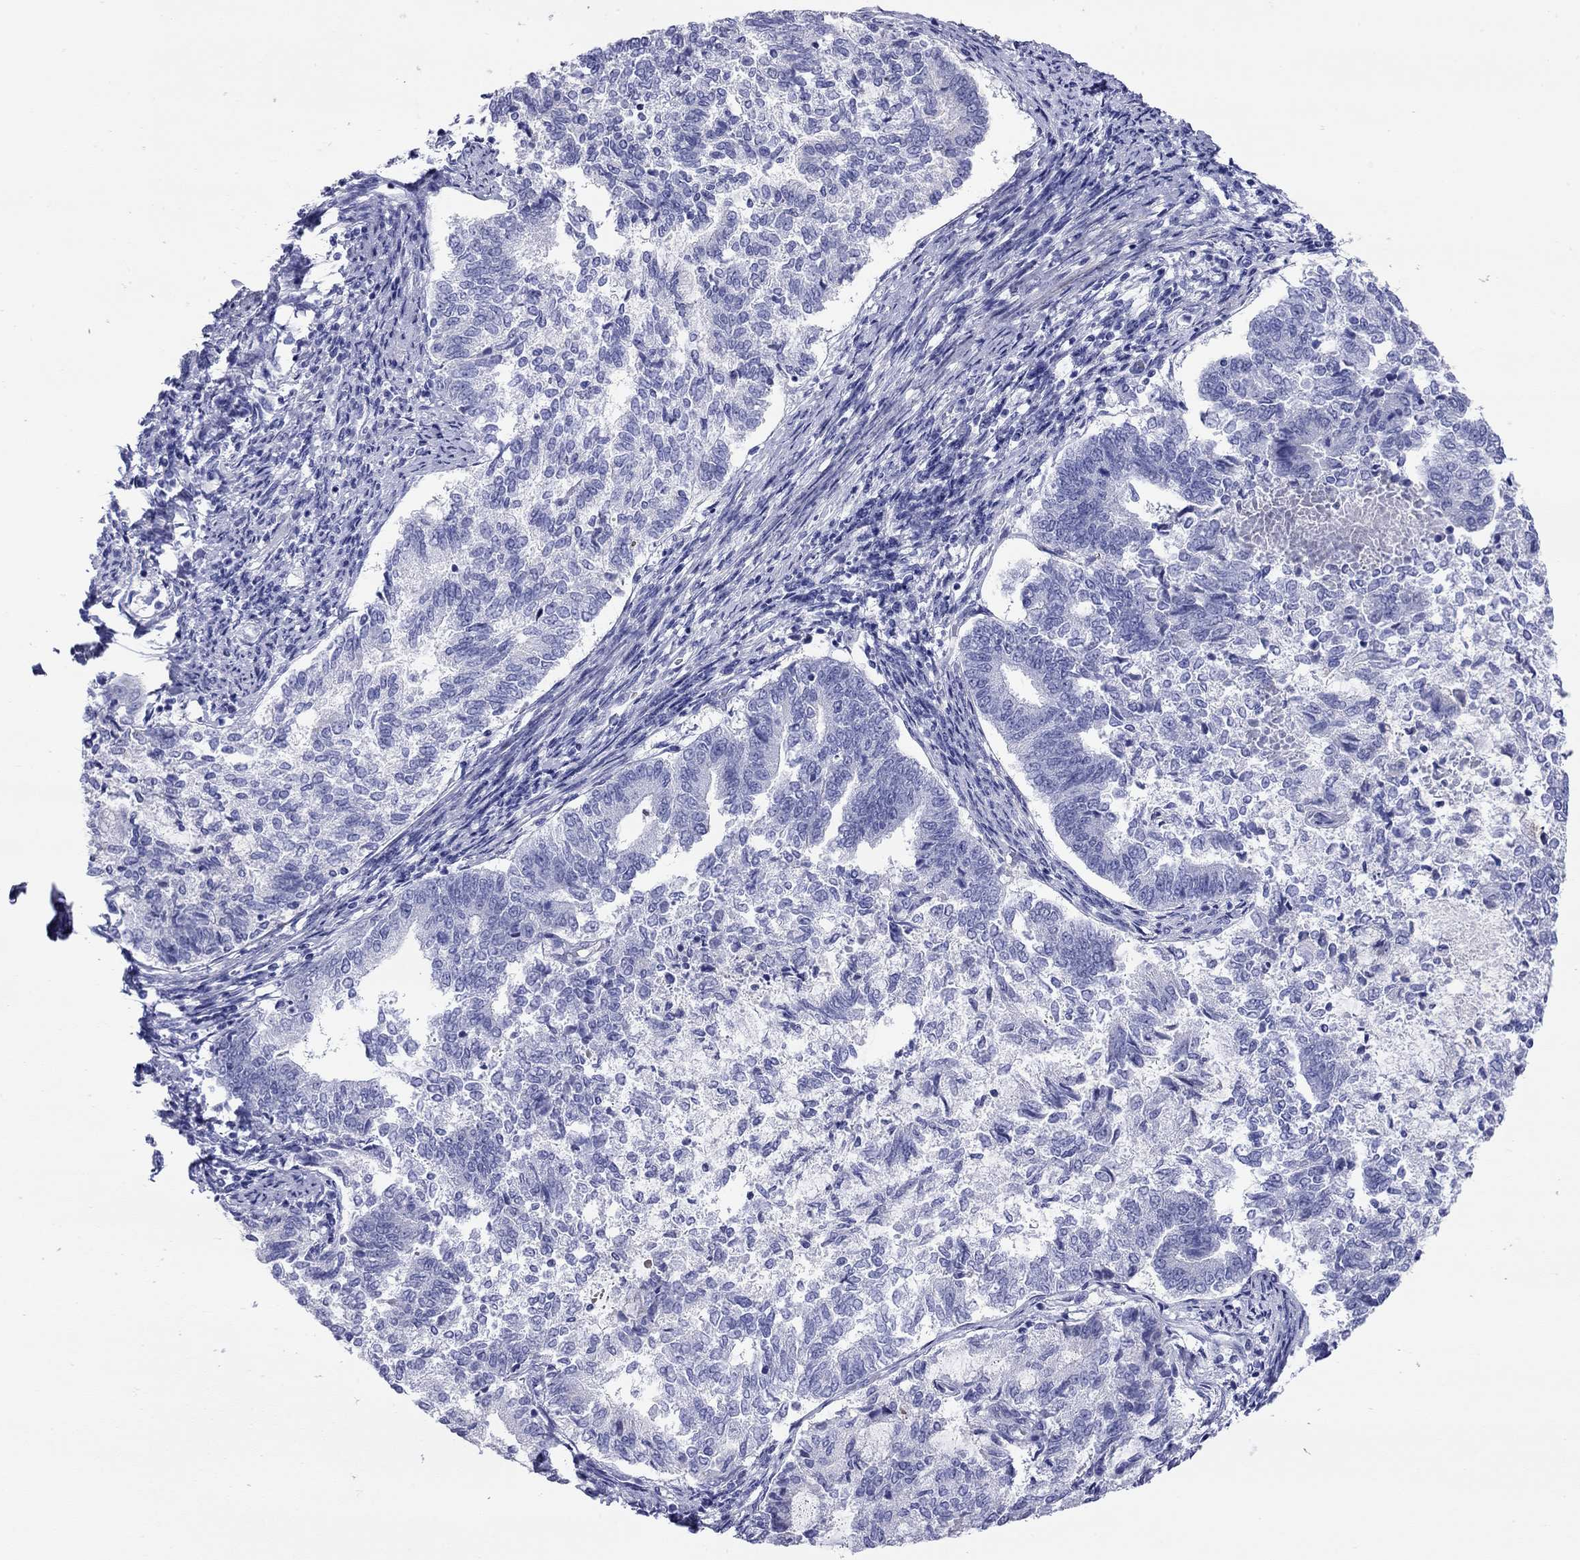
{"staining": {"intensity": "negative", "quantity": "none", "location": "none"}, "tissue": "endometrial cancer", "cell_type": "Tumor cells", "image_type": "cancer", "snomed": [{"axis": "morphology", "description": "Adenocarcinoma, NOS"}, {"axis": "topography", "description": "Endometrium"}], "caption": "Tumor cells show no significant protein expression in endometrial cancer.", "gene": "CMYA5", "patient": {"sex": "female", "age": 65}}